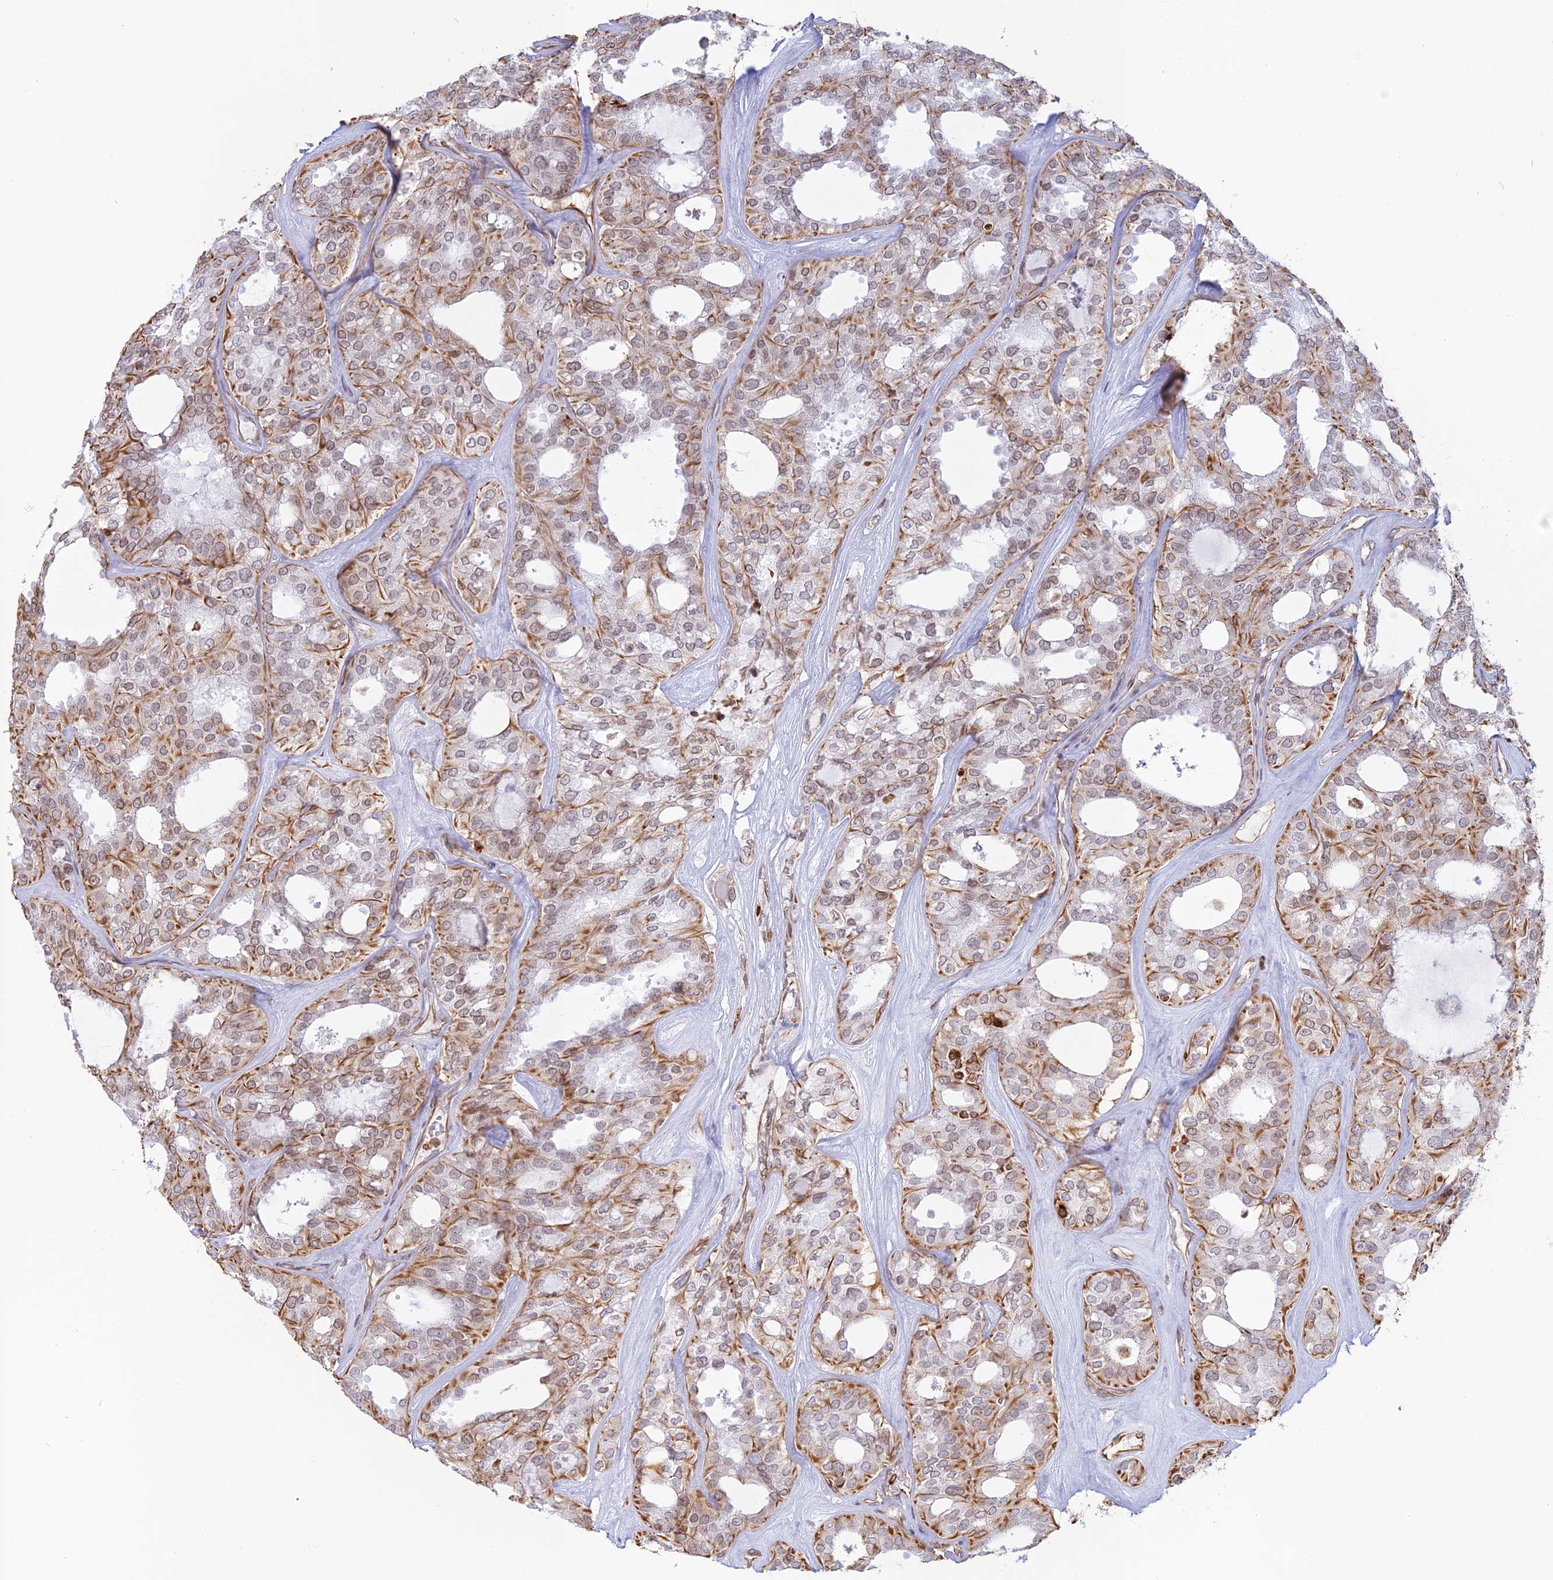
{"staining": {"intensity": "moderate", "quantity": "25%-75%", "location": "cytoplasmic/membranous"}, "tissue": "thyroid cancer", "cell_type": "Tumor cells", "image_type": "cancer", "snomed": [{"axis": "morphology", "description": "Follicular adenoma carcinoma, NOS"}, {"axis": "topography", "description": "Thyroid gland"}], "caption": "Thyroid cancer tissue demonstrates moderate cytoplasmic/membranous staining in about 25%-75% of tumor cells, visualized by immunohistochemistry.", "gene": "APOBR", "patient": {"sex": "male", "age": 75}}